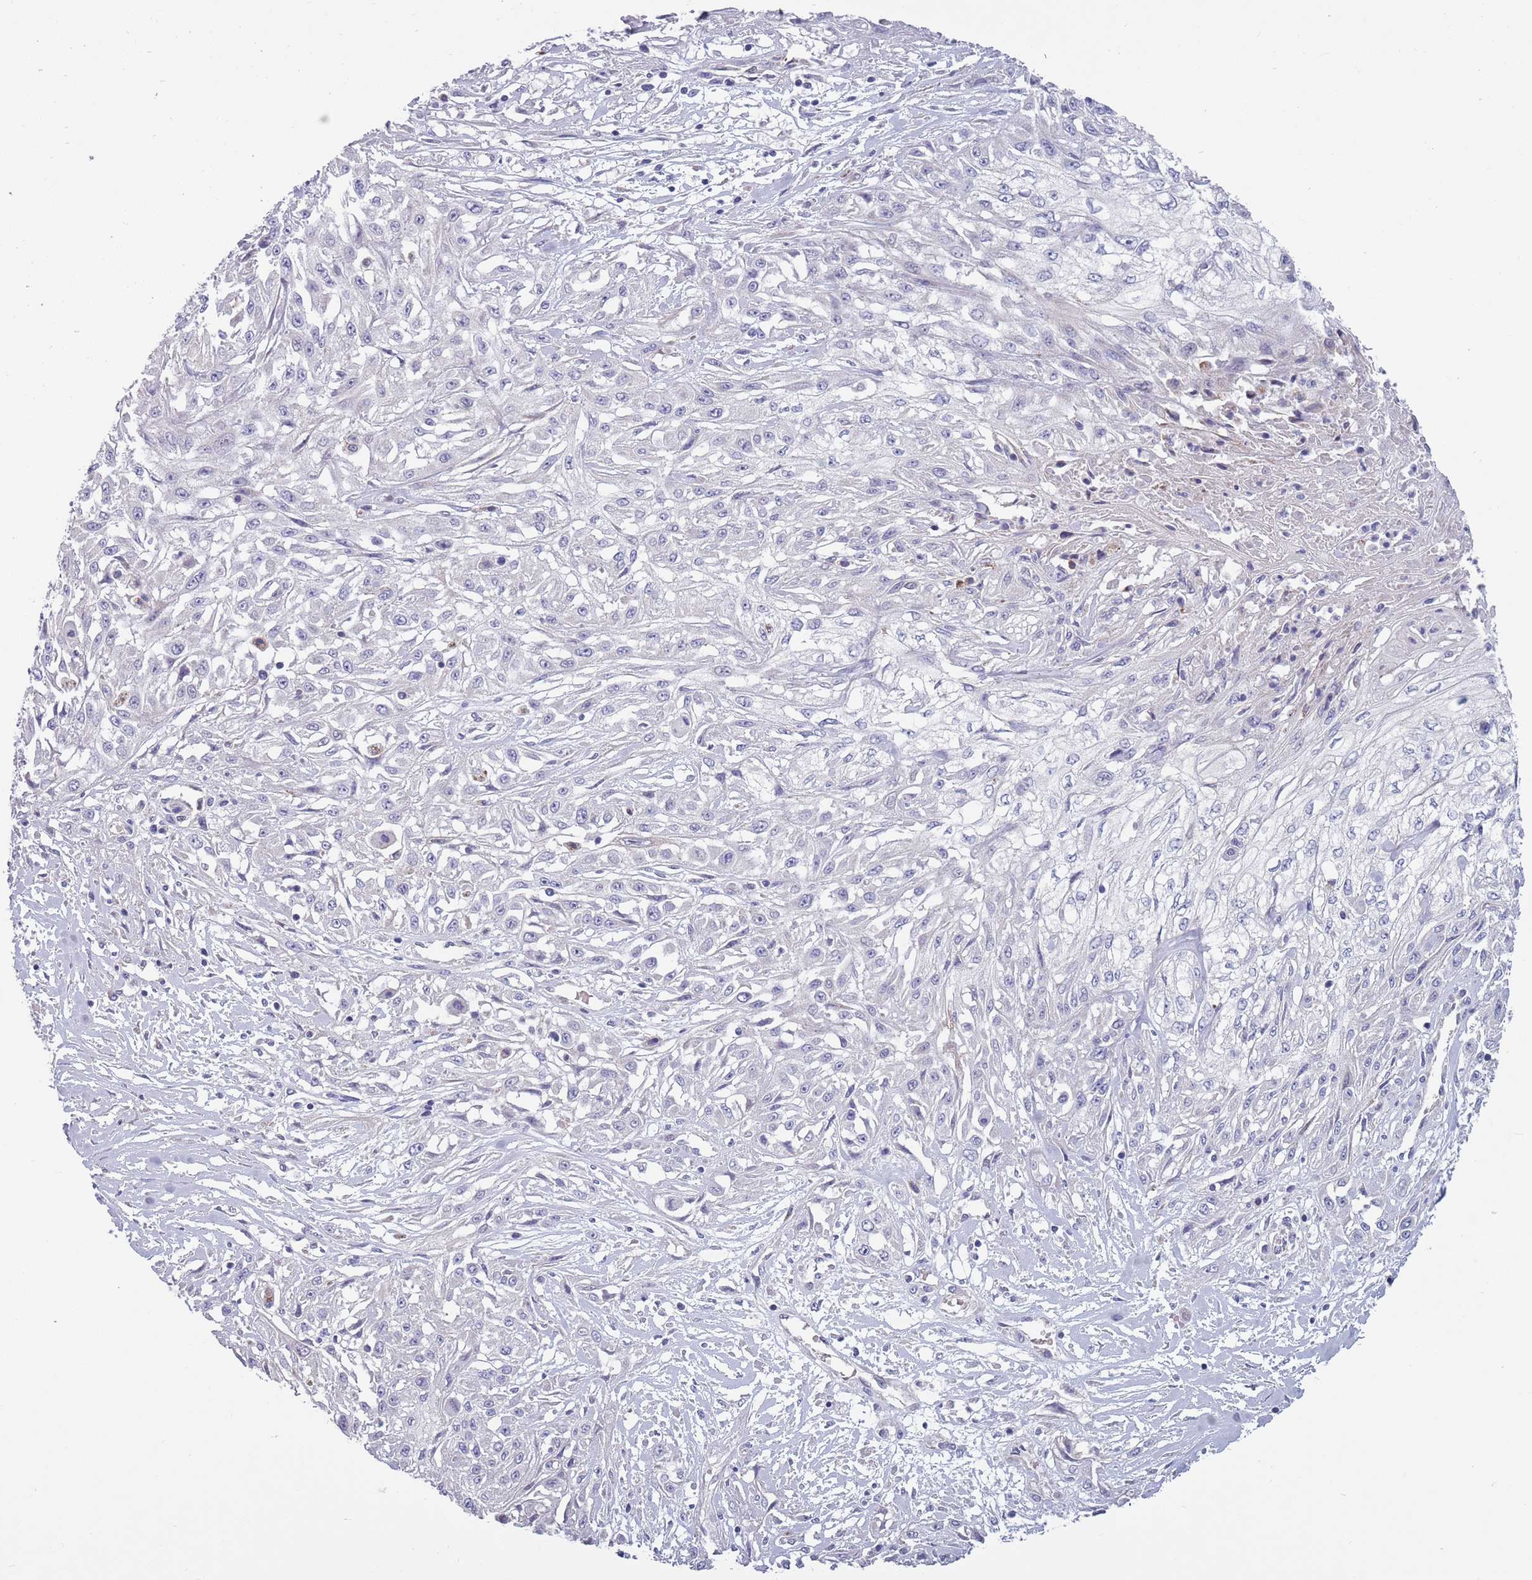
{"staining": {"intensity": "negative", "quantity": "none", "location": "none"}, "tissue": "skin cancer", "cell_type": "Tumor cells", "image_type": "cancer", "snomed": [{"axis": "morphology", "description": "Squamous cell carcinoma, NOS"}, {"axis": "morphology", "description": "Squamous cell carcinoma, metastatic, NOS"}, {"axis": "topography", "description": "Skin"}, {"axis": "topography", "description": "Lymph node"}], "caption": "Tumor cells show no significant protein expression in metastatic squamous cell carcinoma (skin). Brightfield microscopy of immunohistochemistry stained with DAB (3,3'-diaminobenzidine) (brown) and hematoxylin (blue), captured at high magnification.", "gene": "TYW1", "patient": {"sex": "male", "age": 75}}